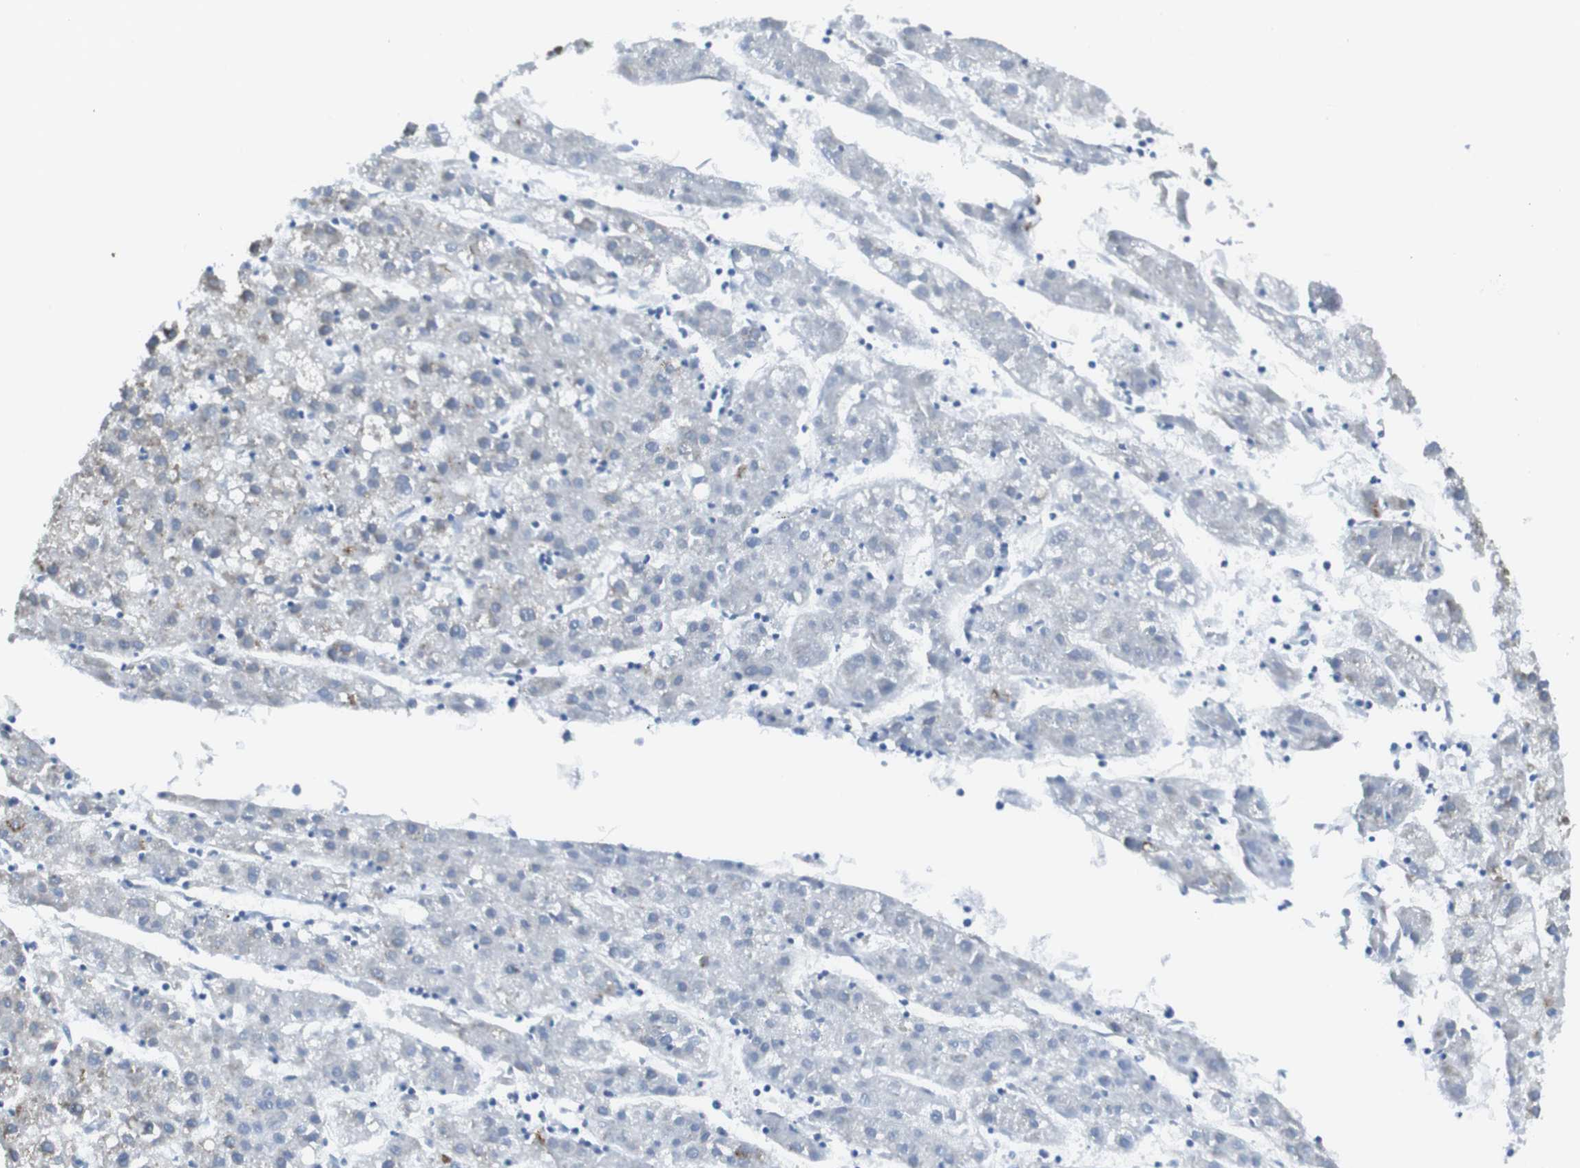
{"staining": {"intensity": "moderate", "quantity": "<25%", "location": "cytoplasmic/membranous"}, "tissue": "liver cancer", "cell_type": "Tumor cells", "image_type": "cancer", "snomed": [{"axis": "morphology", "description": "Carcinoma, Hepatocellular, NOS"}, {"axis": "topography", "description": "Liver"}], "caption": "This histopathology image displays IHC staining of human liver cancer (hepatocellular carcinoma), with low moderate cytoplasmic/membranous staining in approximately <25% of tumor cells.", "gene": "CDH8", "patient": {"sex": "male", "age": 72}}